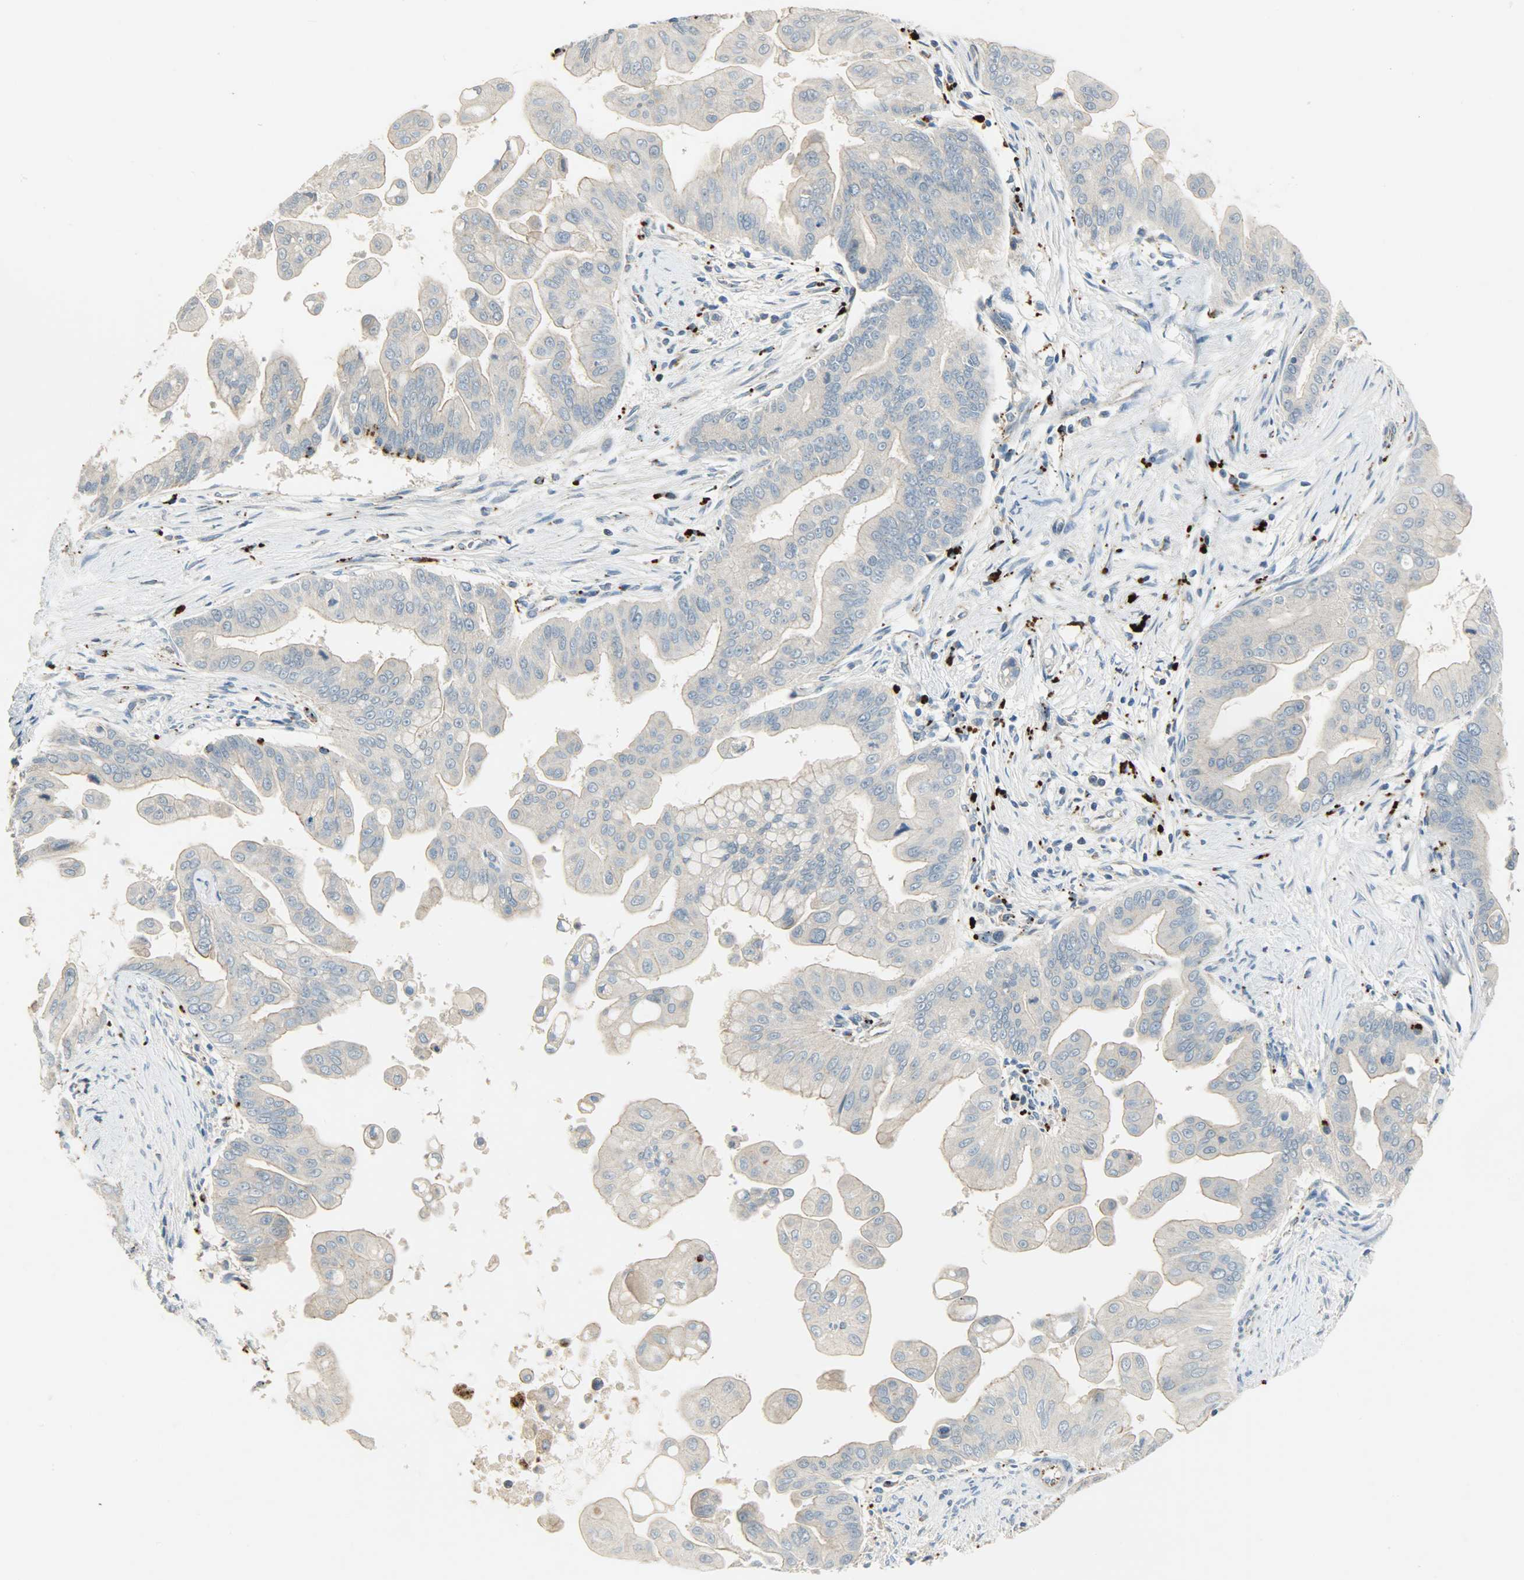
{"staining": {"intensity": "negative", "quantity": "none", "location": "none"}, "tissue": "pancreatic cancer", "cell_type": "Tumor cells", "image_type": "cancer", "snomed": [{"axis": "morphology", "description": "Adenocarcinoma, NOS"}, {"axis": "topography", "description": "Pancreas"}], "caption": "Tumor cells are negative for protein expression in human pancreatic adenocarcinoma.", "gene": "ASAH1", "patient": {"sex": "female", "age": 75}}